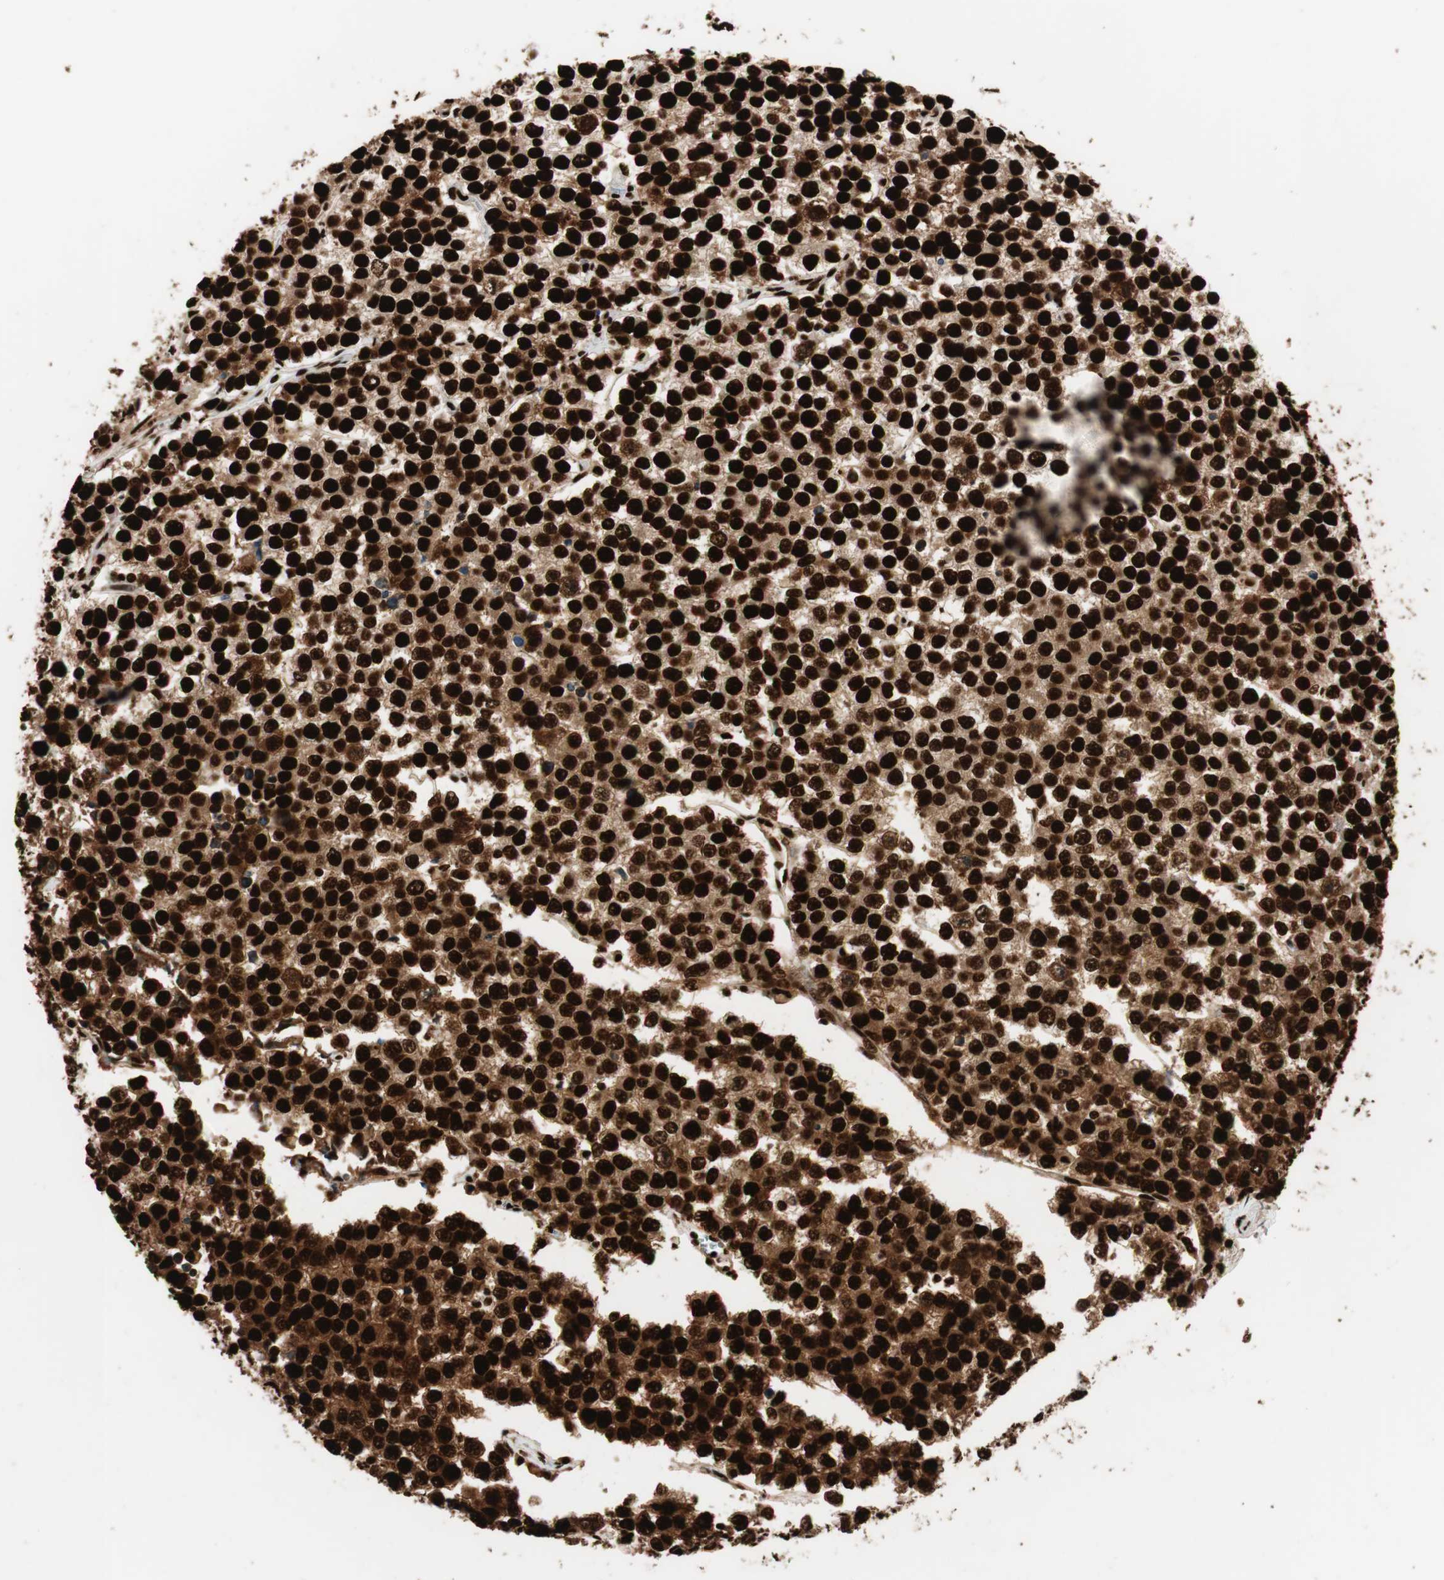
{"staining": {"intensity": "strong", "quantity": ">75%", "location": "cytoplasmic/membranous,nuclear"}, "tissue": "testis cancer", "cell_type": "Tumor cells", "image_type": "cancer", "snomed": [{"axis": "morphology", "description": "Seminoma, NOS"}, {"axis": "morphology", "description": "Carcinoma, Embryonal, NOS"}, {"axis": "topography", "description": "Testis"}], "caption": "Testis embryonal carcinoma was stained to show a protein in brown. There is high levels of strong cytoplasmic/membranous and nuclear expression in about >75% of tumor cells.", "gene": "PSME3", "patient": {"sex": "male", "age": 52}}